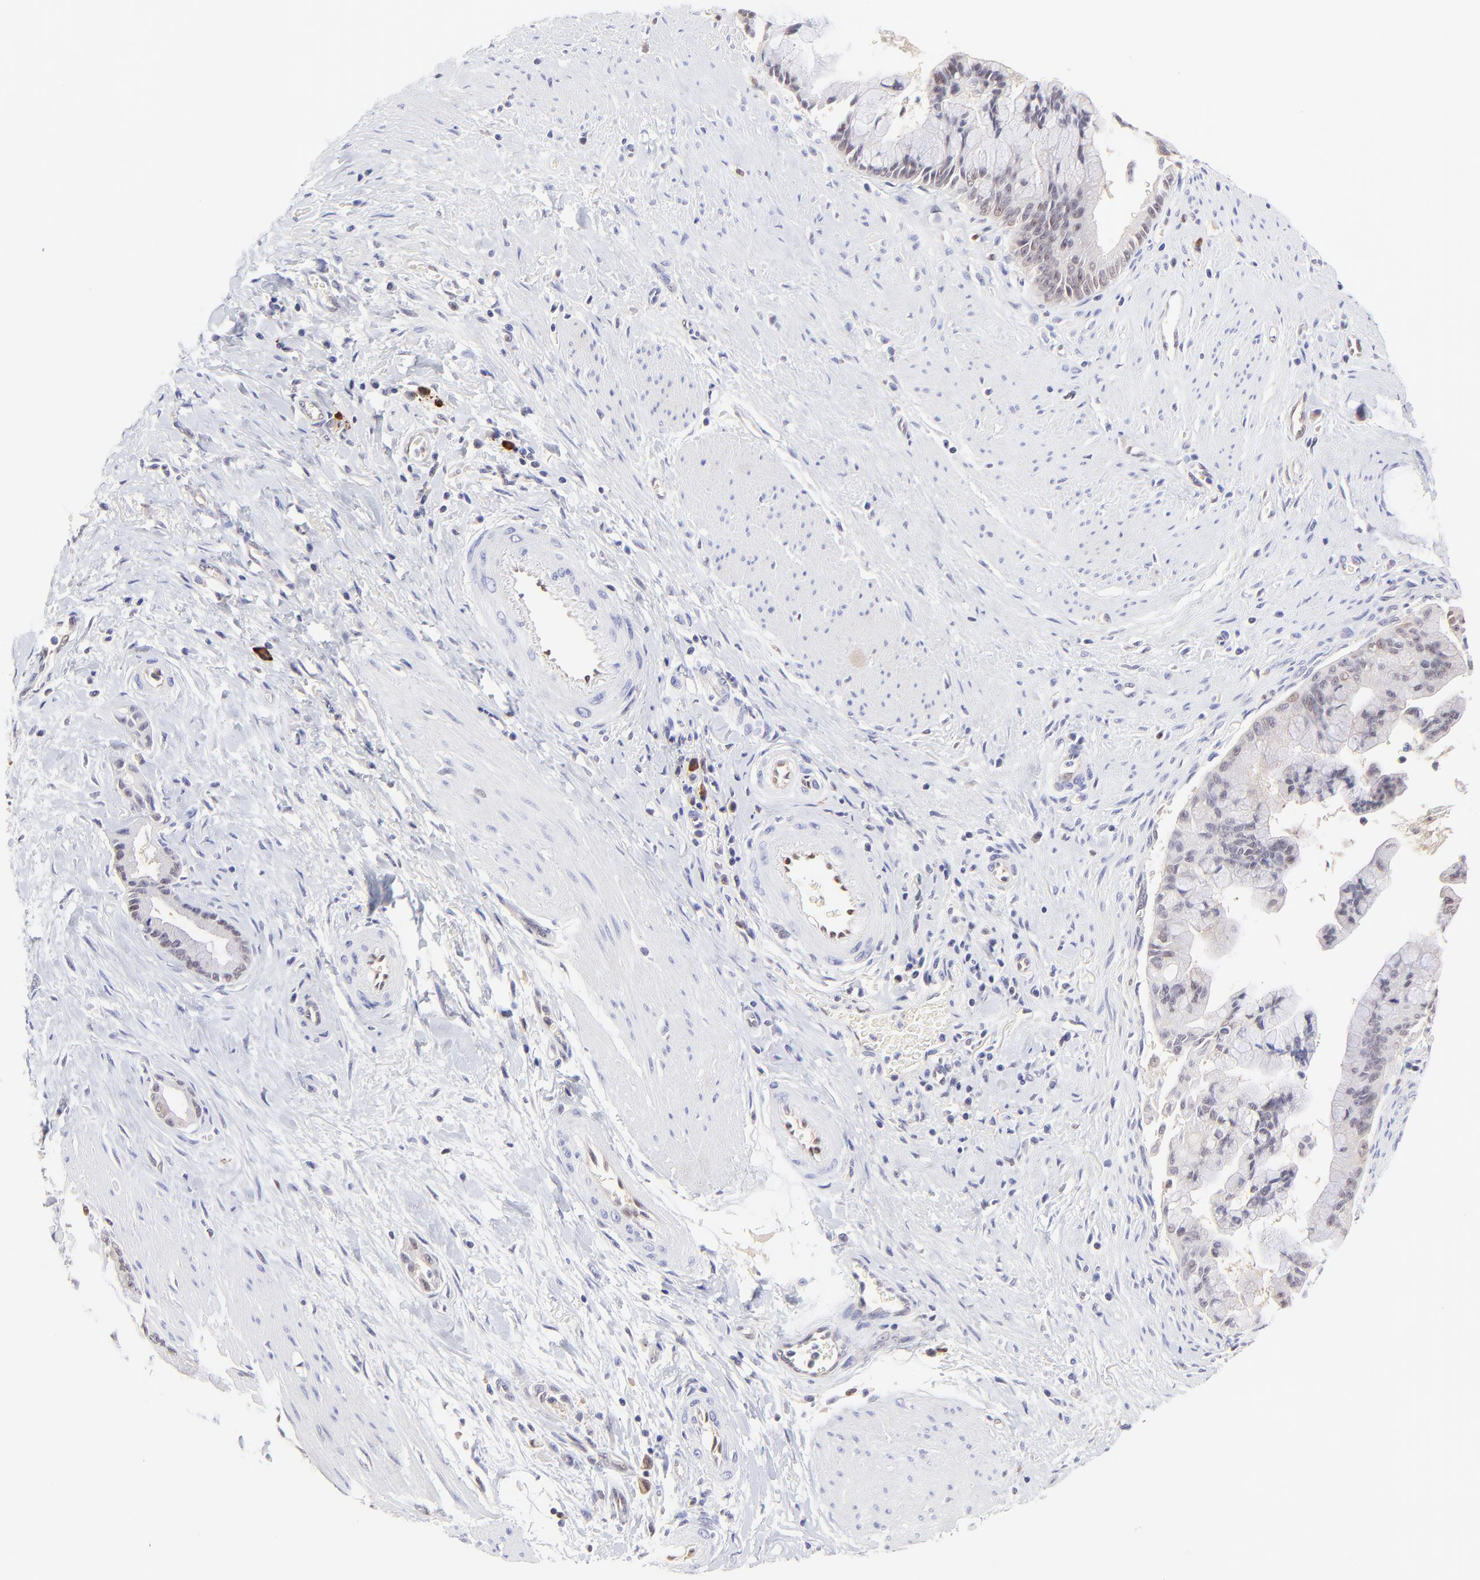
{"staining": {"intensity": "weak", "quantity": "<25%", "location": "nuclear"}, "tissue": "pancreatic cancer", "cell_type": "Tumor cells", "image_type": "cancer", "snomed": [{"axis": "morphology", "description": "Adenocarcinoma, NOS"}, {"axis": "topography", "description": "Pancreas"}], "caption": "Human pancreatic cancer (adenocarcinoma) stained for a protein using IHC reveals no positivity in tumor cells.", "gene": "HYAL1", "patient": {"sex": "male", "age": 59}}